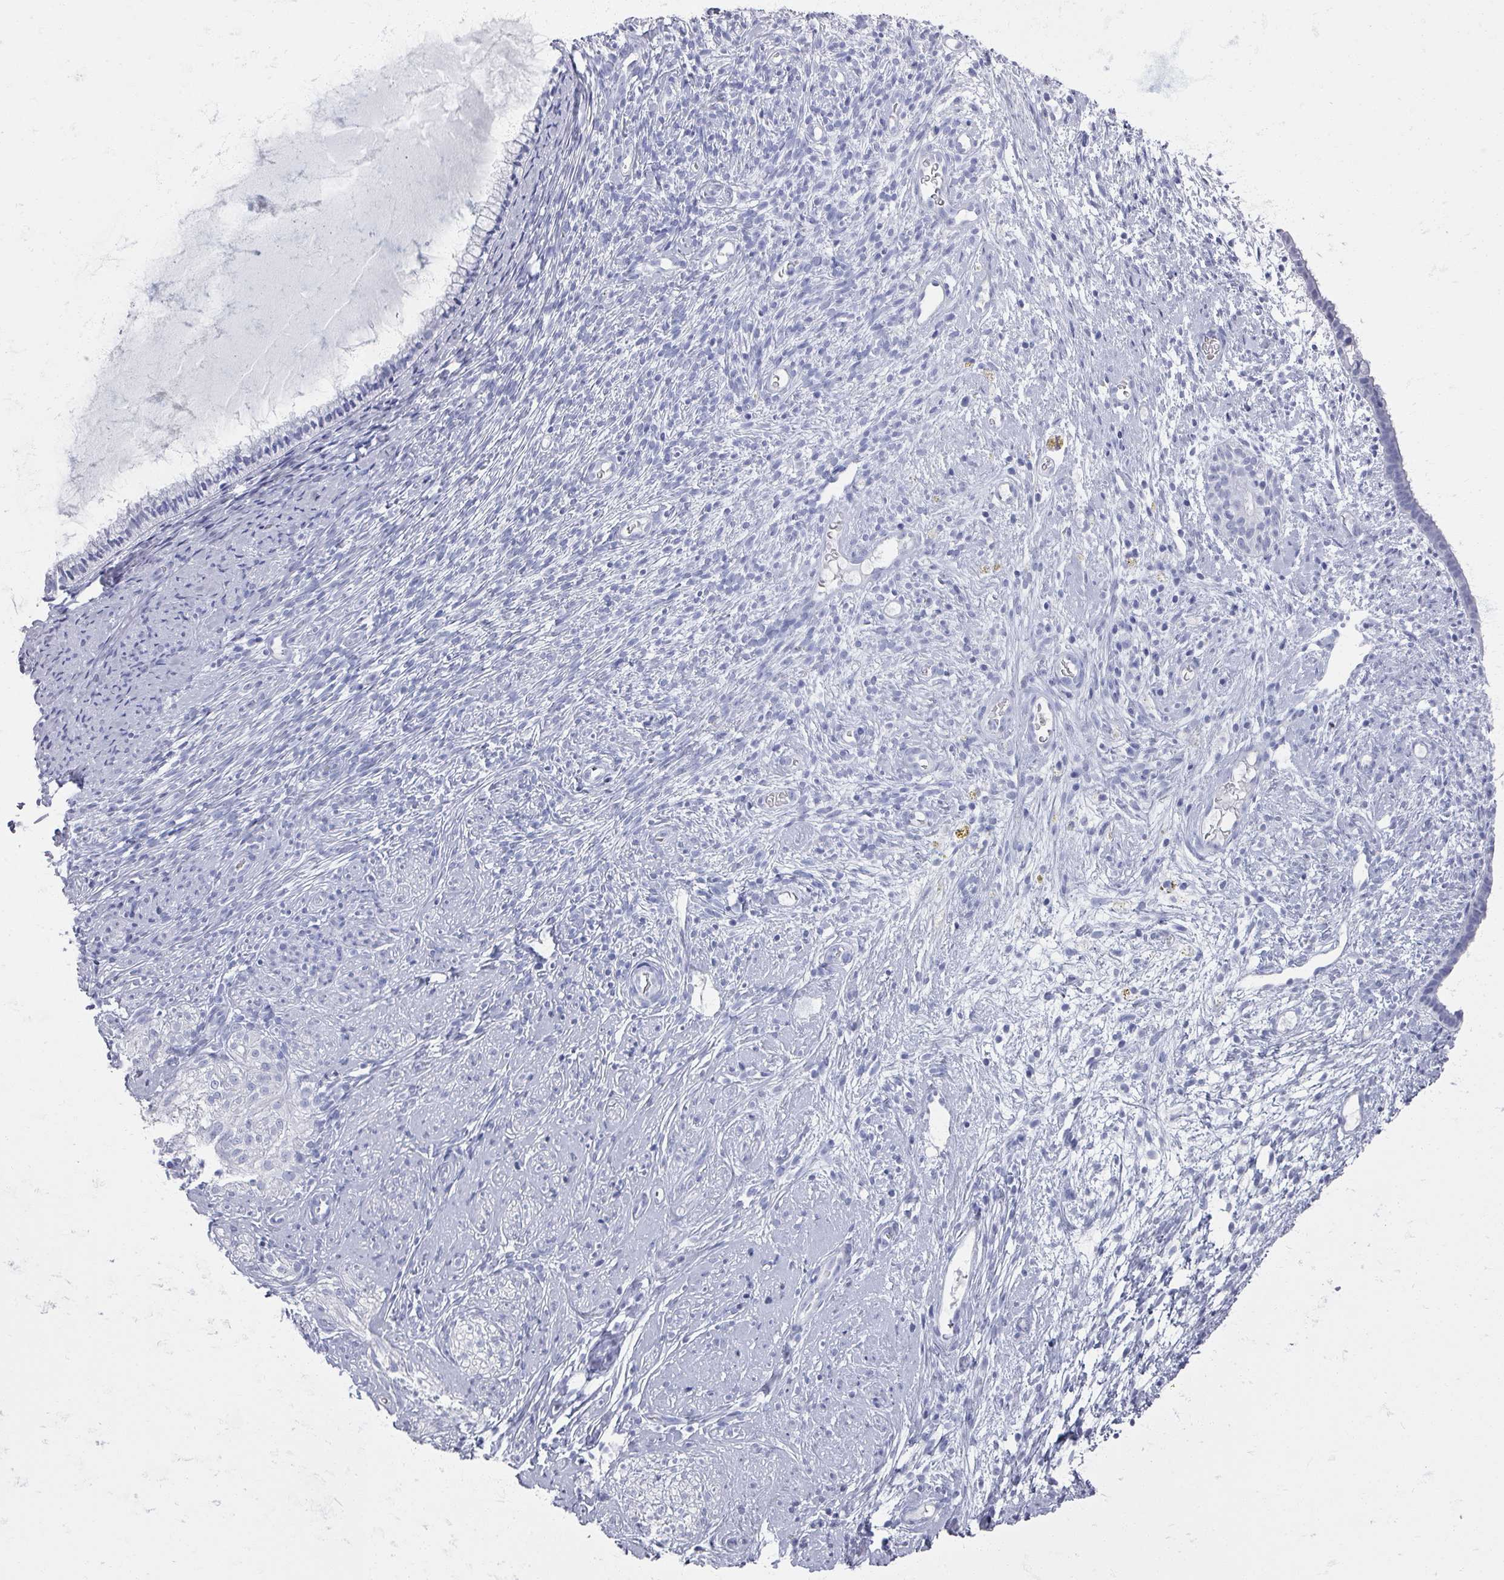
{"staining": {"intensity": "negative", "quantity": "none", "location": "none"}, "tissue": "cervix", "cell_type": "Glandular cells", "image_type": "normal", "snomed": [{"axis": "morphology", "description": "Normal tissue, NOS"}, {"axis": "topography", "description": "Cervix"}], "caption": "Immunohistochemistry of unremarkable human cervix displays no positivity in glandular cells. (DAB (3,3'-diaminobenzidine) immunohistochemistry, high magnification).", "gene": "OMG", "patient": {"sex": "female", "age": 76}}